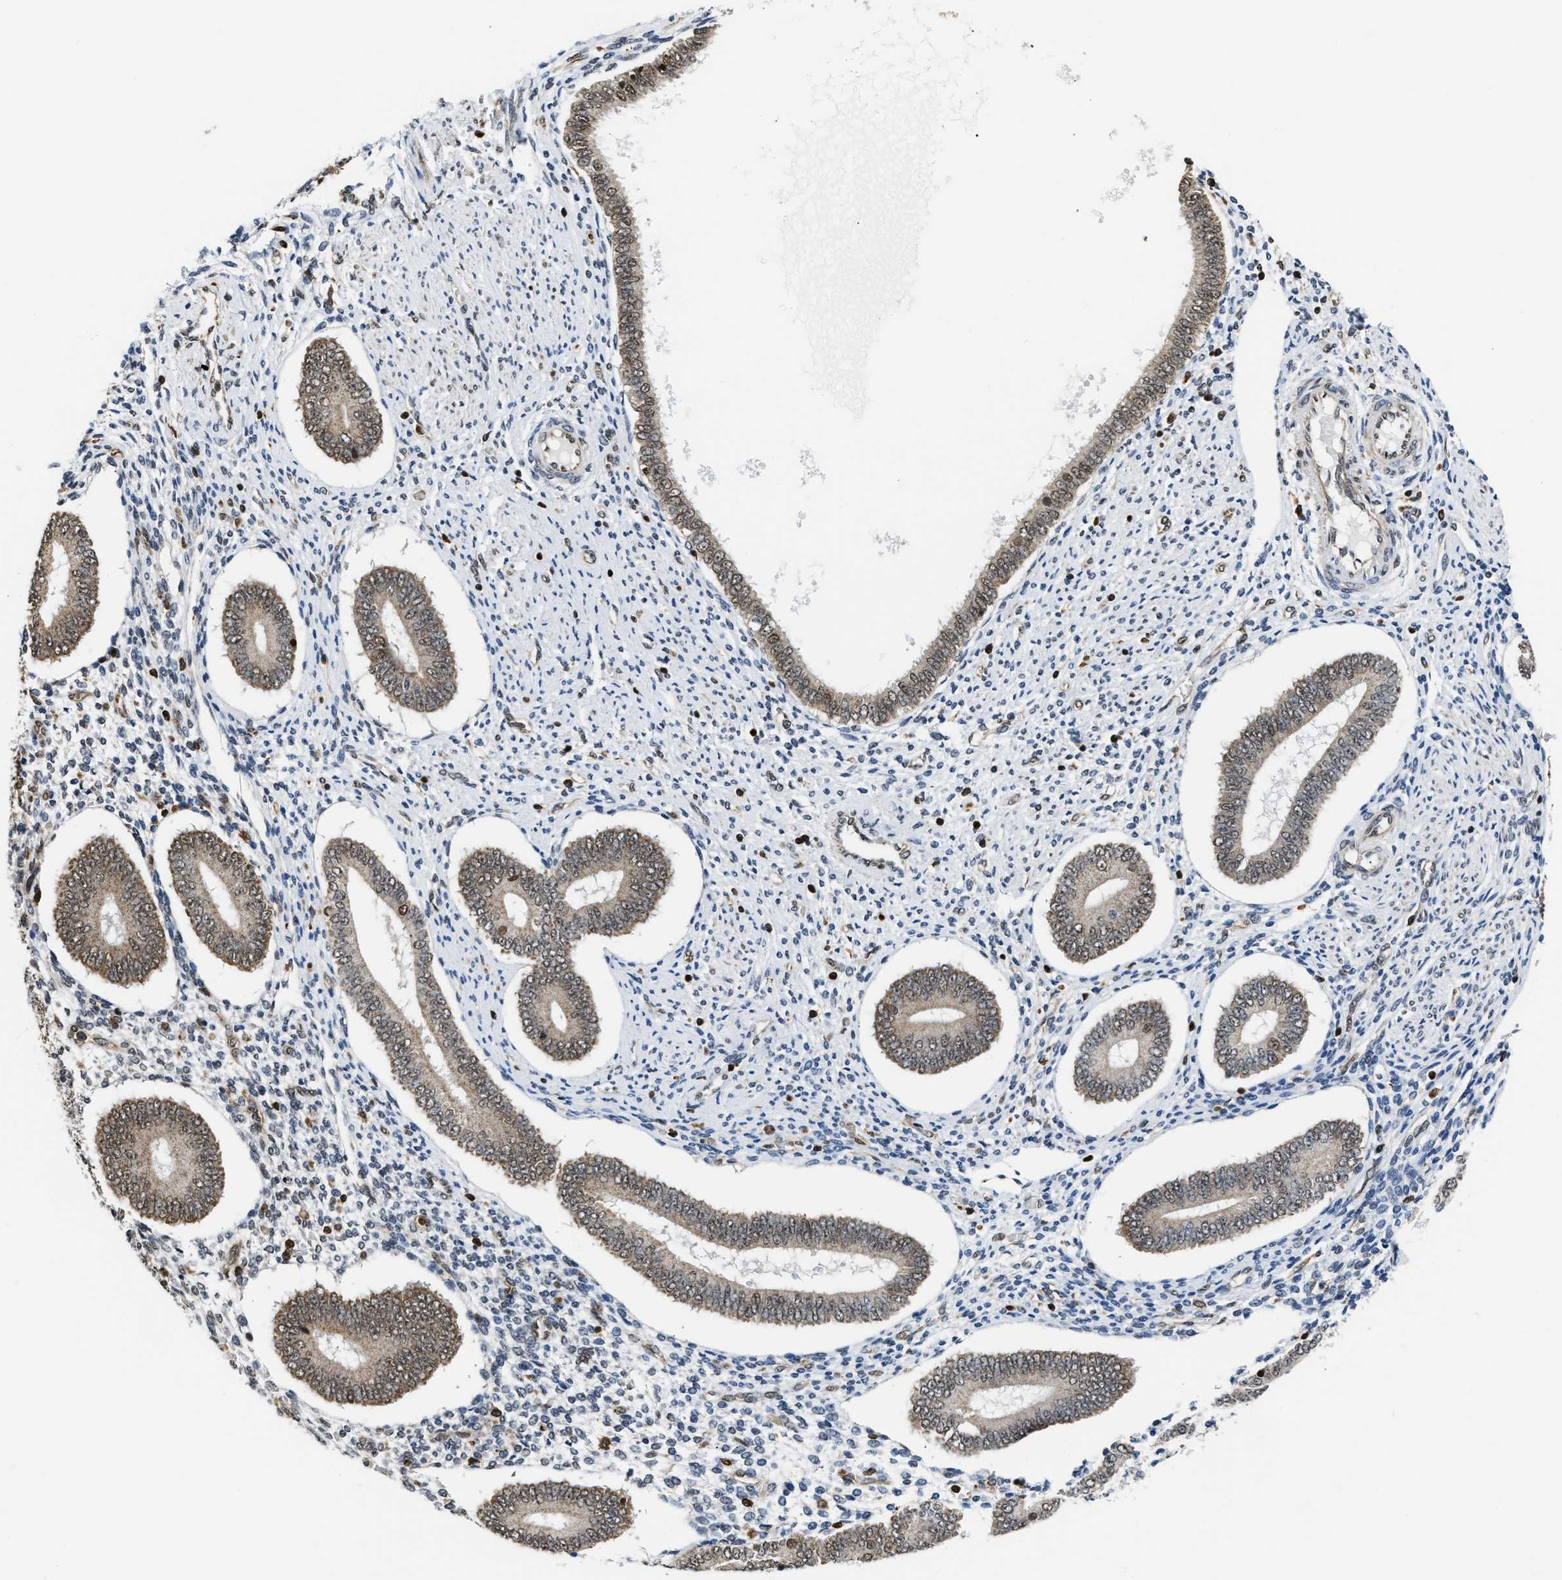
{"staining": {"intensity": "weak", "quantity": "25%-75%", "location": "nuclear"}, "tissue": "endometrium", "cell_type": "Cells in endometrial stroma", "image_type": "normal", "snomed": [{"axis": "morphology", "description": "Normal tissue, NOS"}, {"axis": "topography", "description": "Endometrium"}], "caption": "An immunohistochemistry (IHC) photomicrograph of benign tissue is shown. Protein staining in brown highlights weak nuclear positivity in endometrium within cells in endometrial stroma. (DAB IHC with brightfield microscopy, high magnification).", "gene": "STK10", "patient": {"sex": "female", "age": 42}}